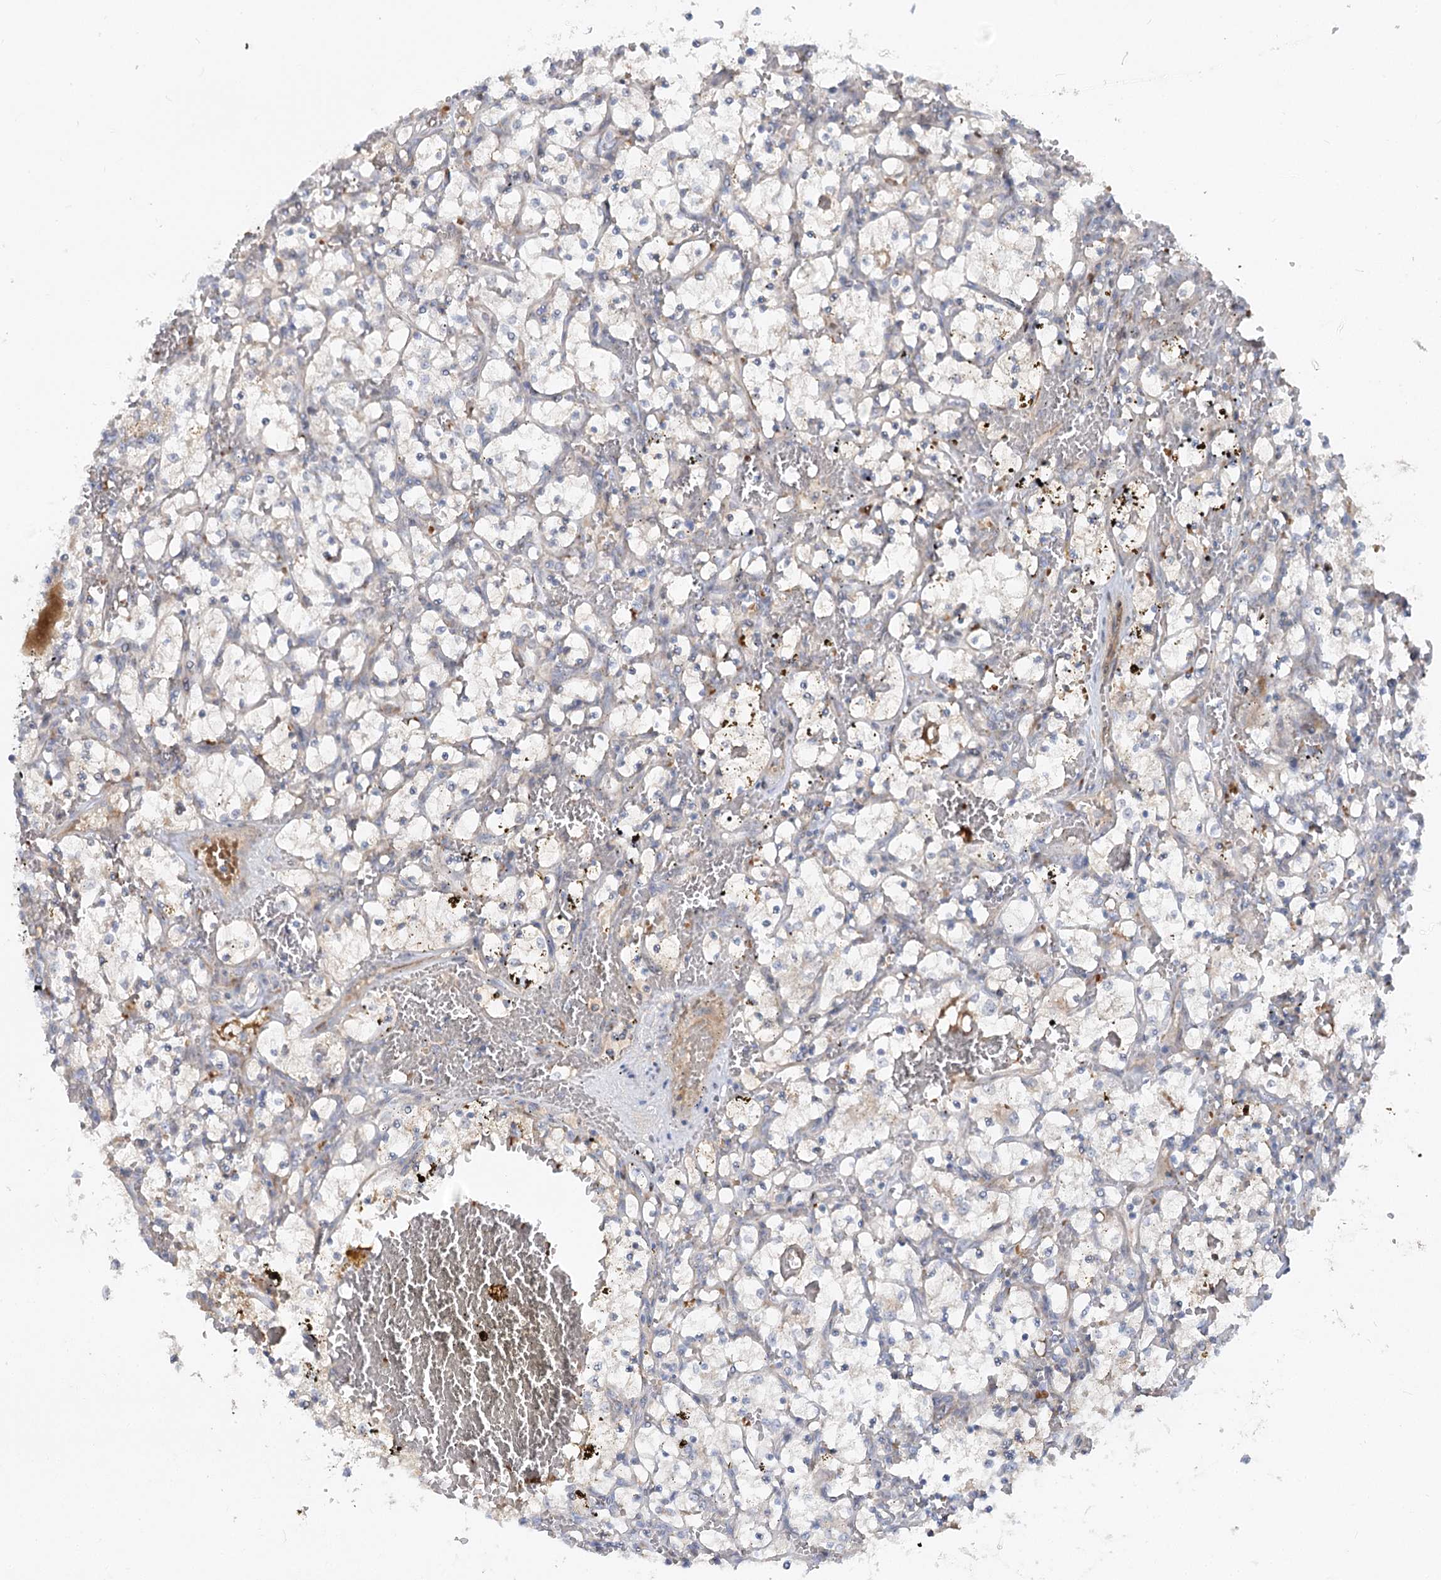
{"staining": {"intensity": "negative", "quantity": "none", "location": "none"}, "tissue": "renal cancer", "cell_type": "Tumor cells", "image_type": "cancer", "snomed": [{"axis": "morphology", "description": "Adenocarcinoma, NOS"}, {"axis": "topography", "description": "Kidney"}], "caption": "DAB (3,3'-diaminobenzidine) immunohistochemical staining of renal cancer (adenocarcinoma) exhibits no significant expression in tumor cells.", "gene": "FGF19", "patient": {"sex": "female", "age": 69}}